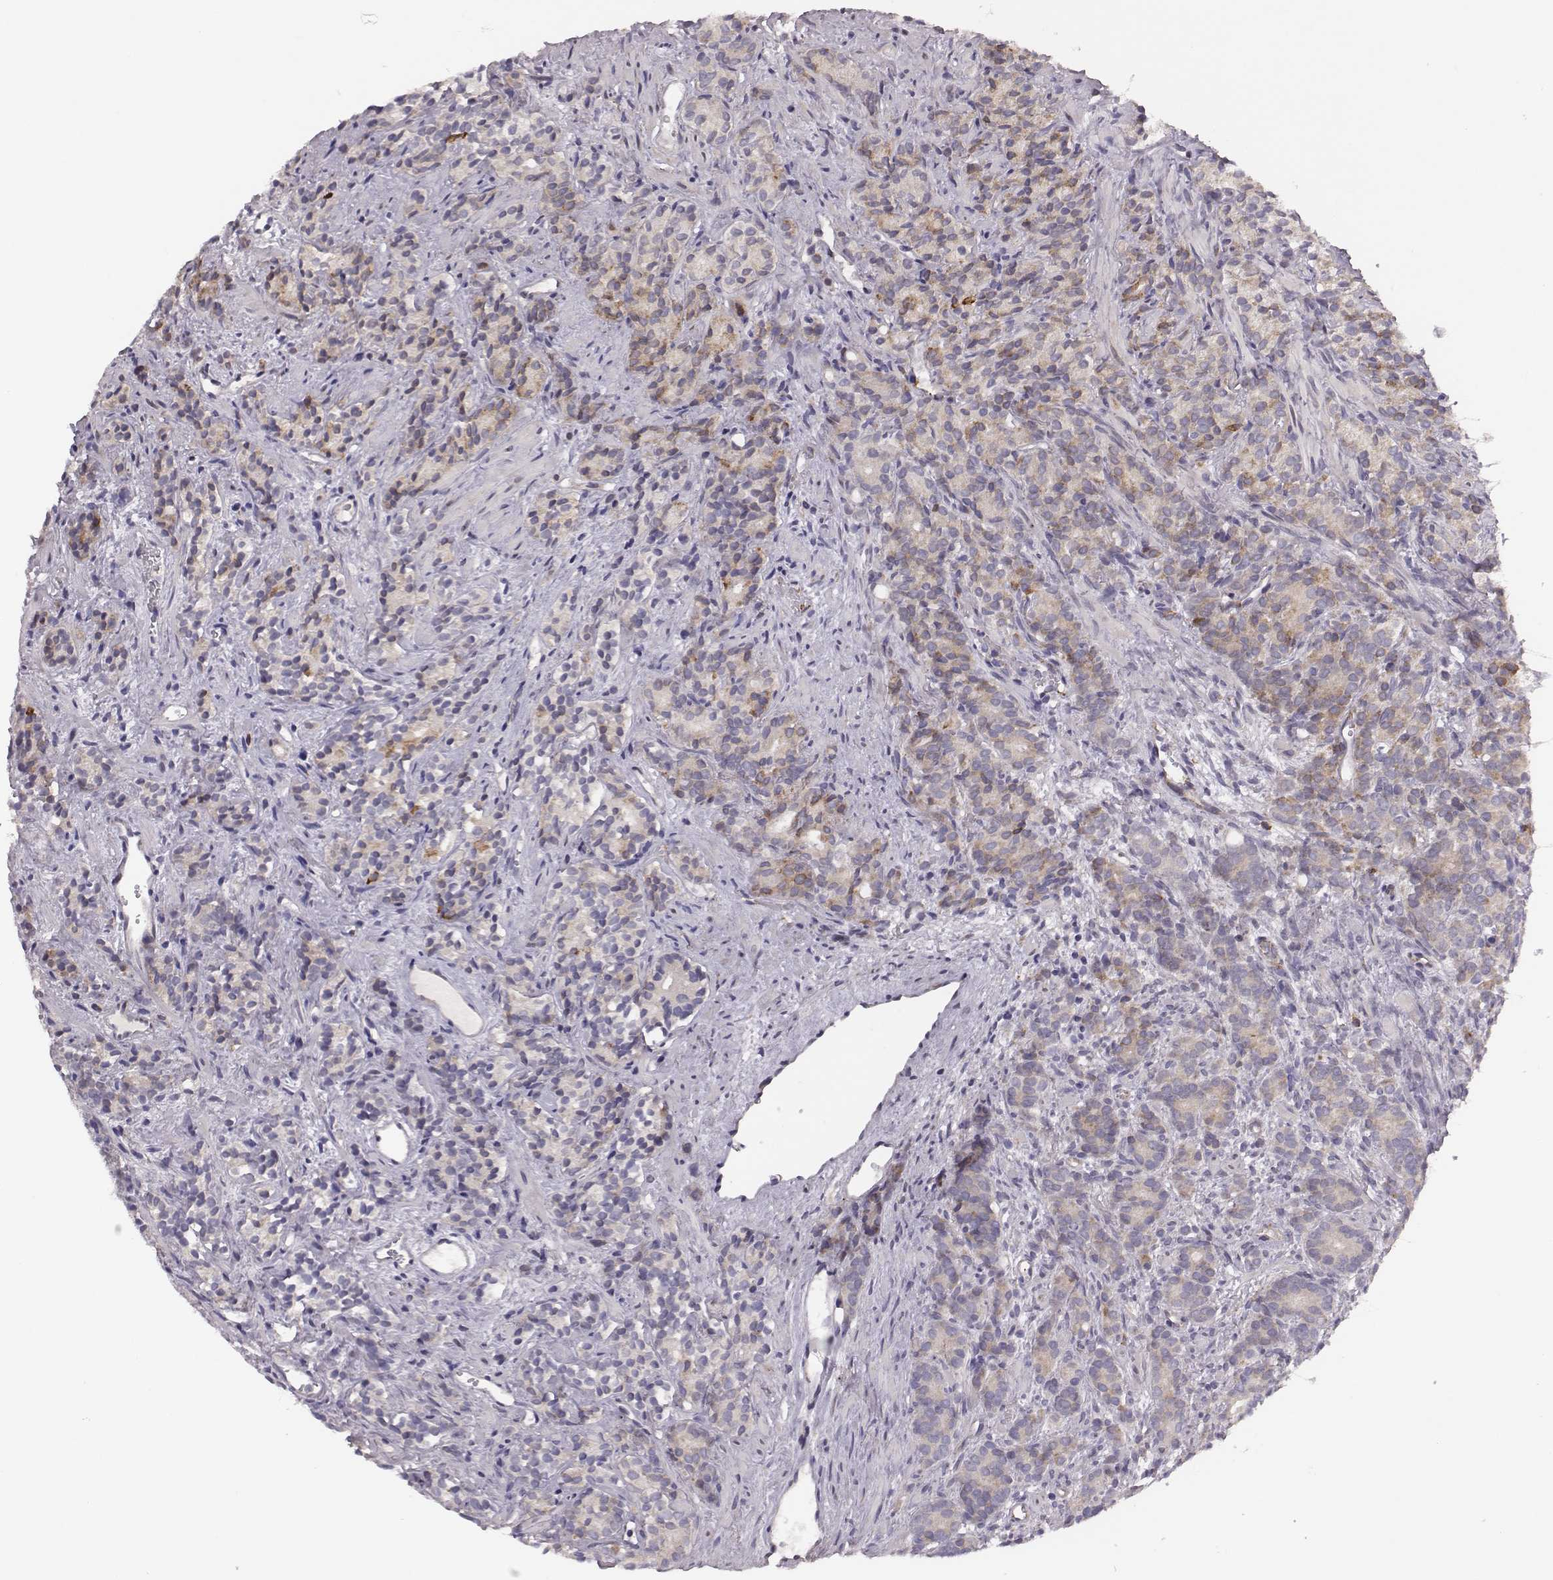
{"staining": {"intensity": "moderate", "quantity": "<25%", "location": "cytoplasmic/membranous"}, "tissue": "prostate cancer", "cell_type": "Tumor cells", "image_type": "cancer", "snomed": [{"axis": "morphology", "description": "Adenocarcinoma, High grade"}, {"axis": "topography", "description": "Prostate"}], "caption": "Protein expression analysis of high-grade adenocarcinoma (prostate) demonstrates moderate cytoplasmic/membranous expression in about <25% of tumor cells.", "gene": "SELENOI", "patient": {"sex": "male", "age": 84}}